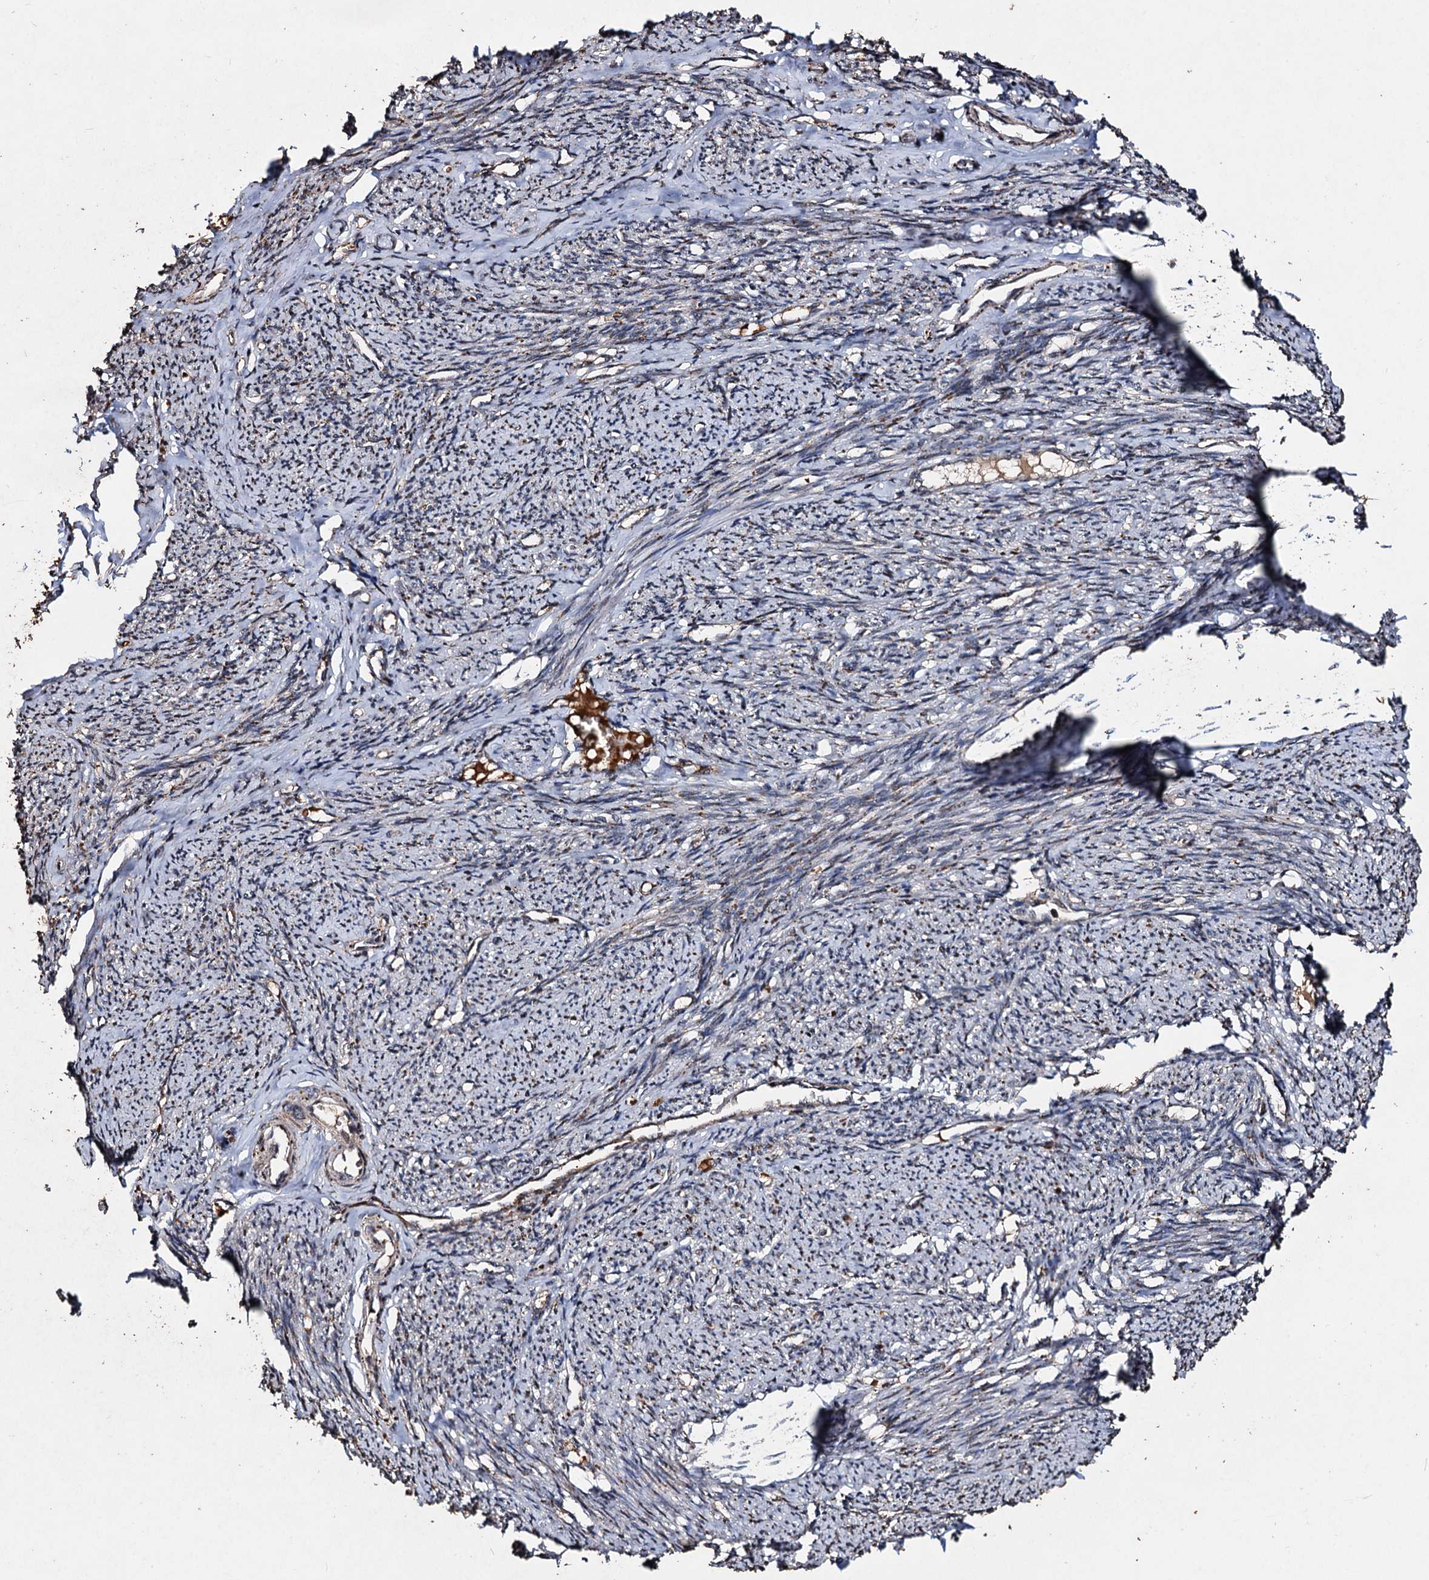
{"staining": {"intensity": "moderate", "quantity": "25%-75%", "location": "cytoplasmic/membranous"}, "tissue": "smooth muscle", "cell_type": "Smooth muscle cells", "image_type": "normal", "snomed": [{"axis": "morphology", "description": "Normal tissue, NOS"}, {"axis": "topography", "description": "Smooth muscle"}, {"axis": "topography", "description": "Uterus"}], "caption": "Immunohistochemistry micrograph of benign human smooth muscle stained for a protein (brown), which demonstrates medium levels of moderate cytoplasmic/membranous positivity in about 25%-75% of smooth muscle cells.", "gene": "NOTCH2NLA", "patient": {"sex": "female", "age": 59}}